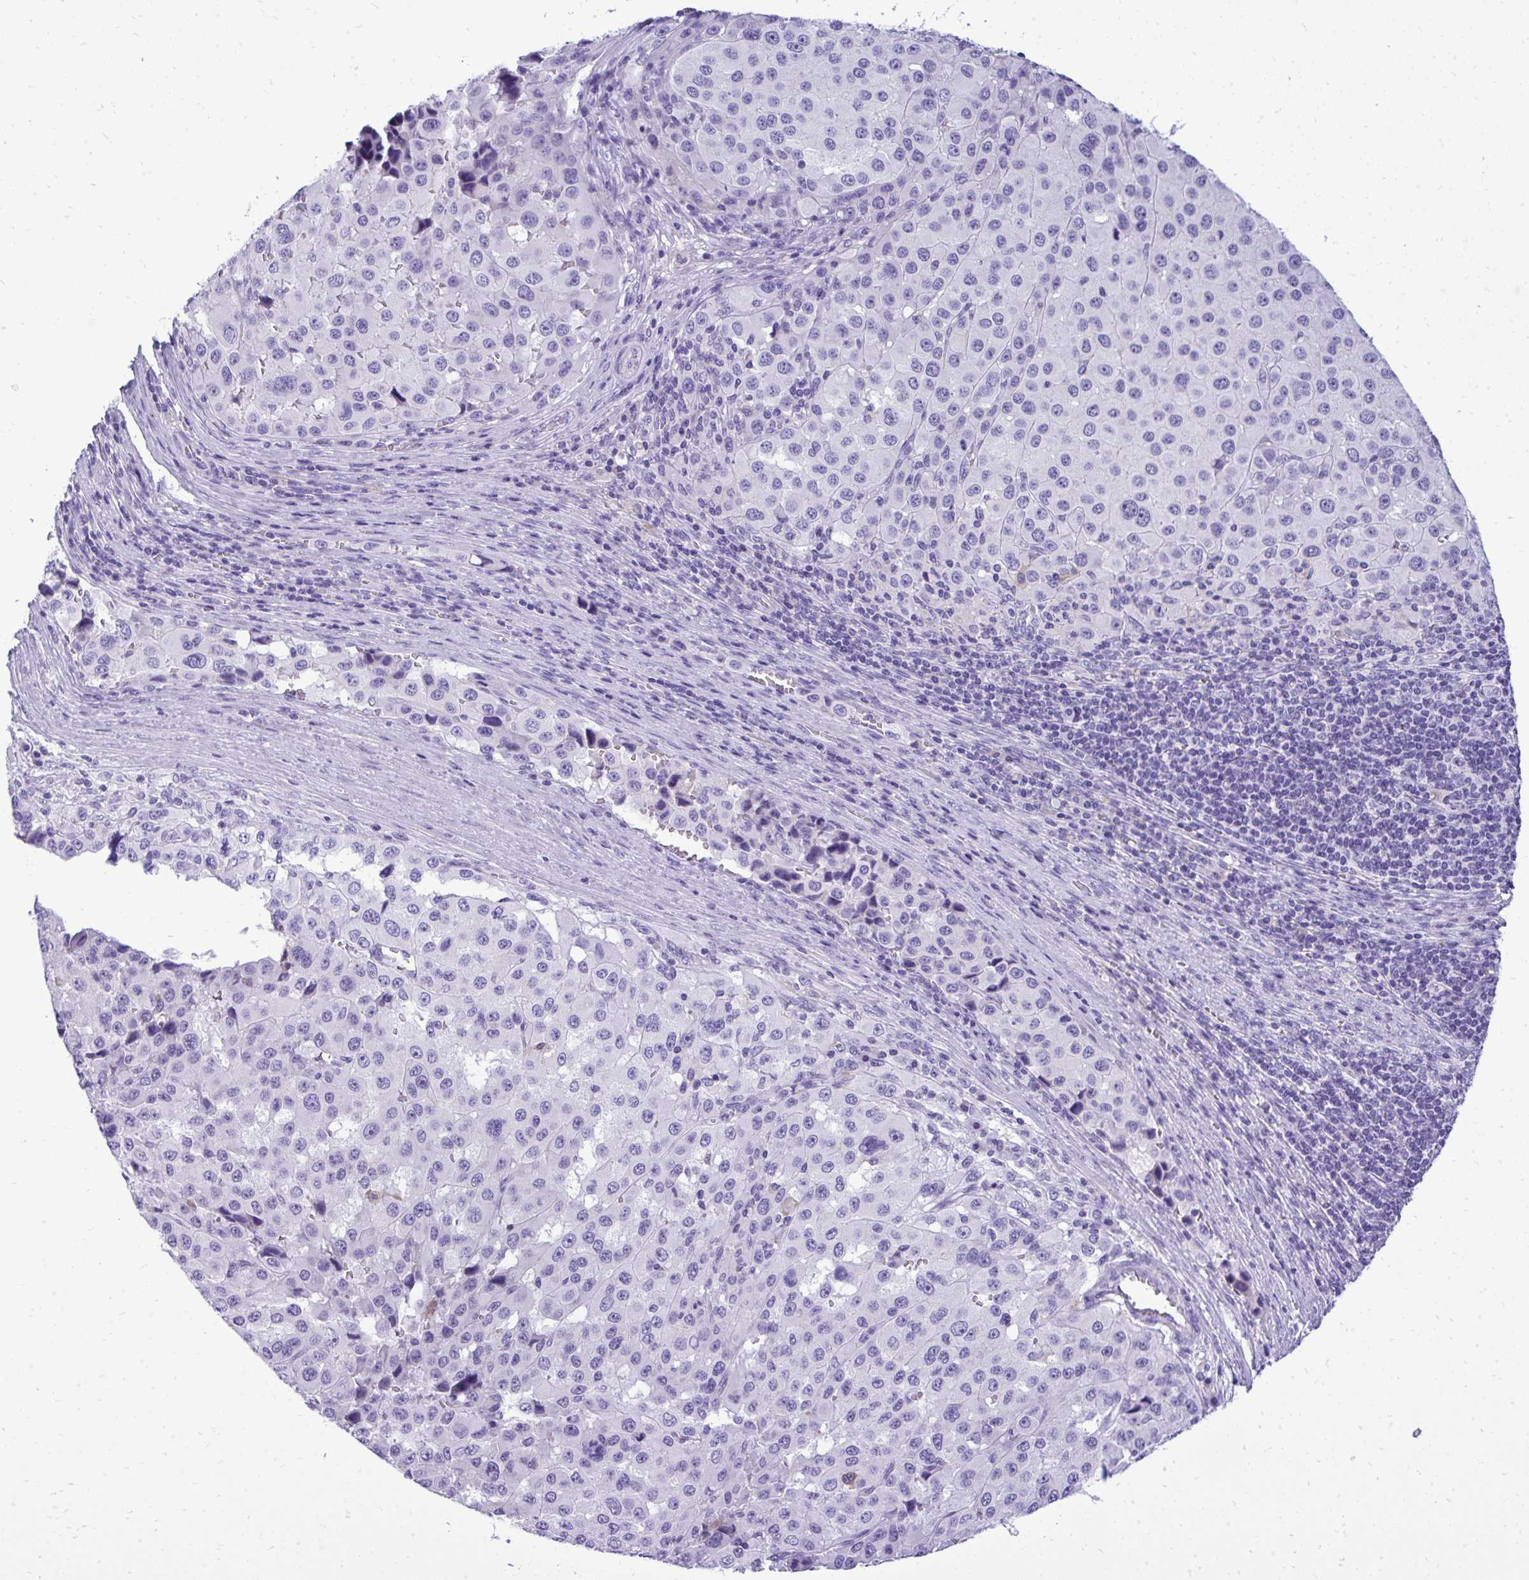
{"staining": {"intensity": "negative", "quantity": "none", "location": "none"}, "tissue": "melanoma", "cell_type": "Tumor cells", "image_type": "cancer", "snomed": [{"axis": "morphology", "description": "Malignant melanoma, Metastatic site"}, {"axis": "topography", "description": "Lymph node"}], "caption": "High magnification brightfield microscopy of malignant melanoma (metastatic site) stained with DAB (brown) and counterstained with hematoxylin (blue): tumor cells show no significant positivity.", "gene": "ST6GALNAC3", "patient": {"sex": "female", "age": 65}}